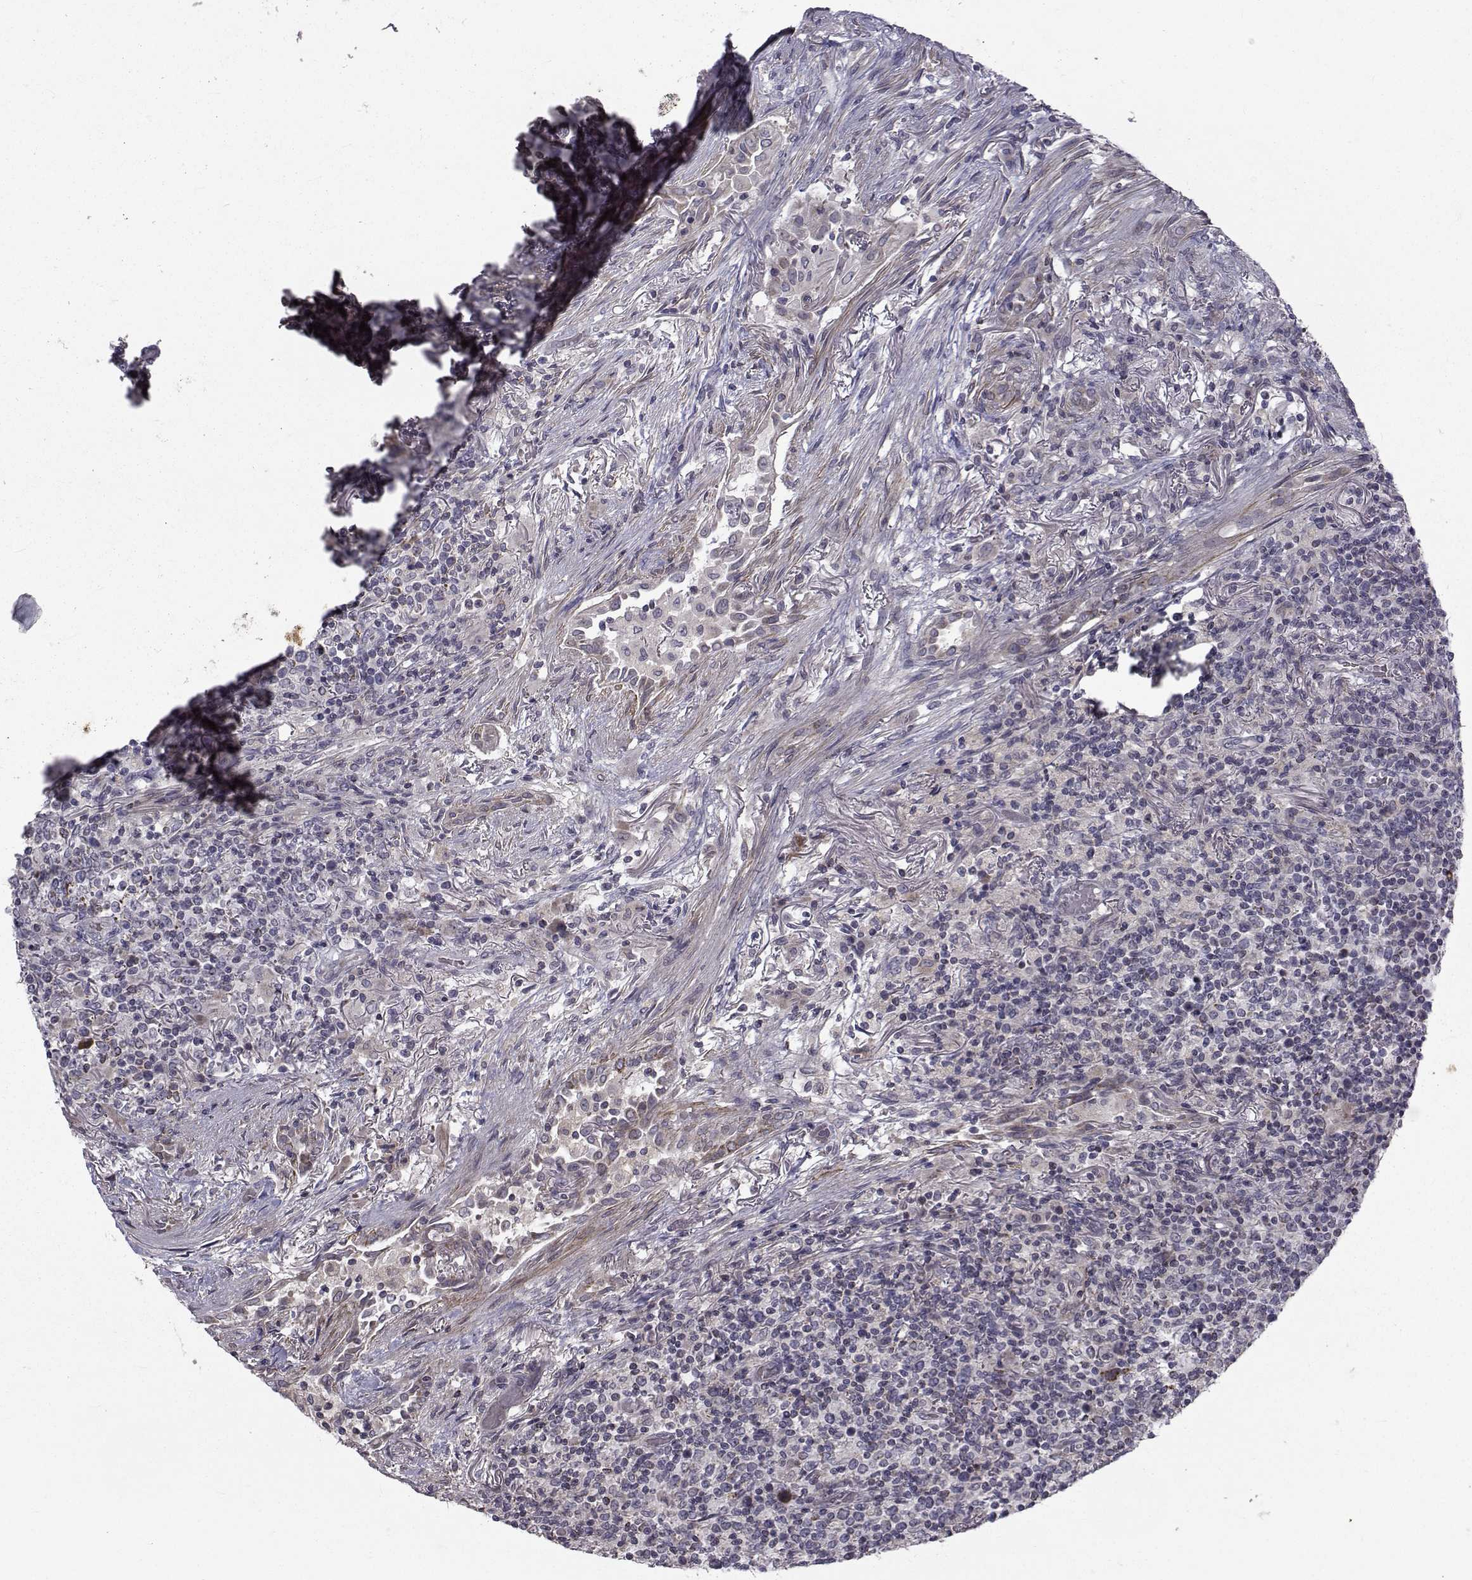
{"staining": {"intensity": "negative", "quantity": "none", "location": "none"}, "tissue": "lymphoma", "cell_type": "Tumor cells", "image_type": "cancer", "snomed": [{"axis": "morphology", "description": "Malignant lymphoma, non-Hodgkin's type, High grade"}, {"axis": "topography", "description": "Lung"}], "caption": "Tumor cells show no significant expression in high-grade malignant lymphoma, non-Hodgkin's type. (Brightfield microscopy of DAB (3,3'-diaminobenzidine) immunohistochemistry at high magnification).", "gene": "FDXR", "patient": {"sex": "male", "age": 79}}